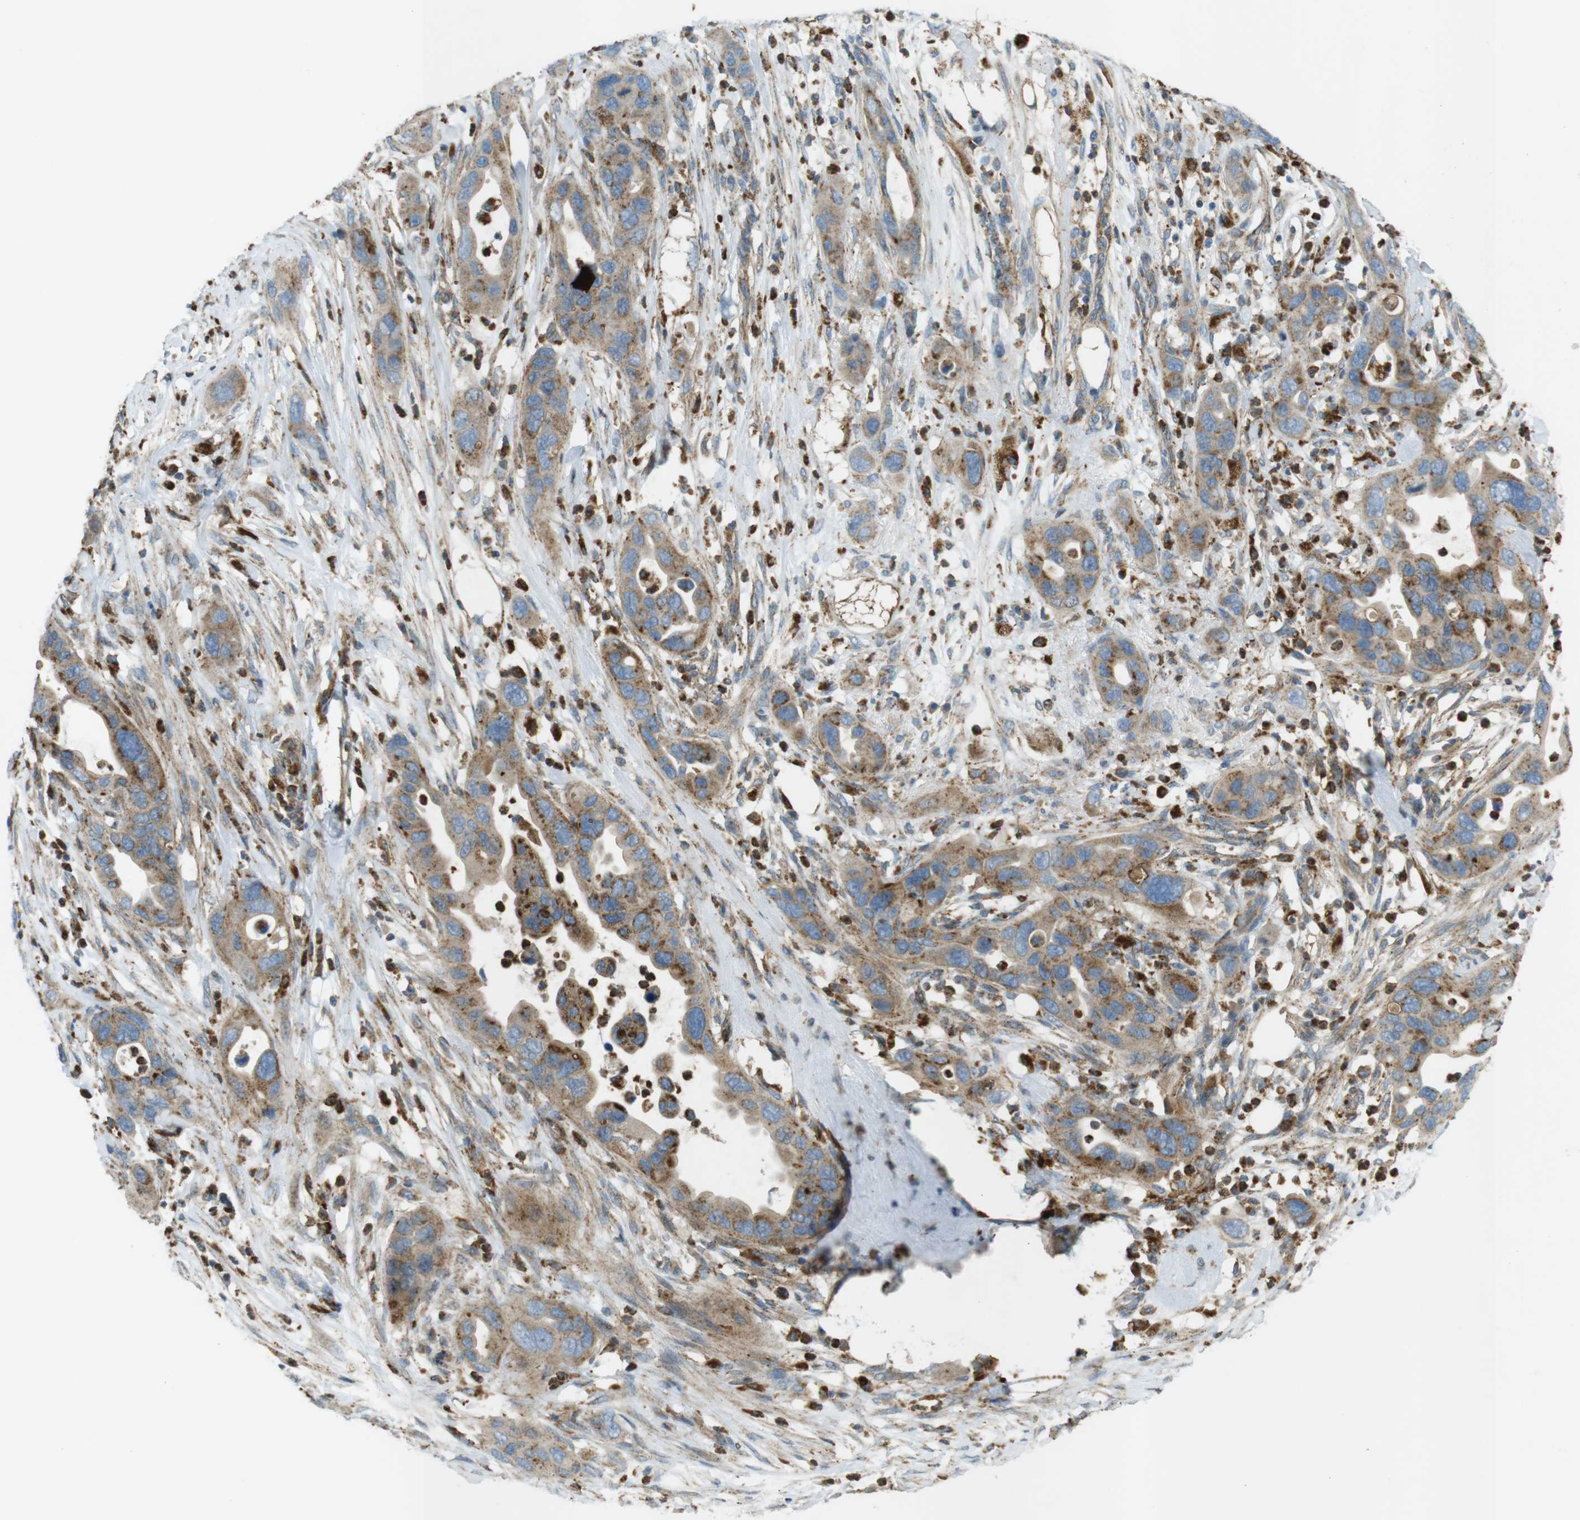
{"staining": {"intensity": "moderate", "quantity": ">75%", "location": "cytoplasmic/membranous"}, "tissue": "pancreatic cancer", "cell_type": "Tumor cells", "image_type": "cancer", "snomed": [{"axis": "morphology", "description": "Adenocarcinoma, NOS"}, {"axis": "topography", "description": "Pancreas"}], "caption": "Immunohistochemical staining of human adenocarcinoma (pancreatic) exhibits medium levels of moderate cytoplasmic/membranous expression in approximately >75% of tumor cells.", "gene": "LAMP1", "patient": {"sex": "female", "age": 71}}